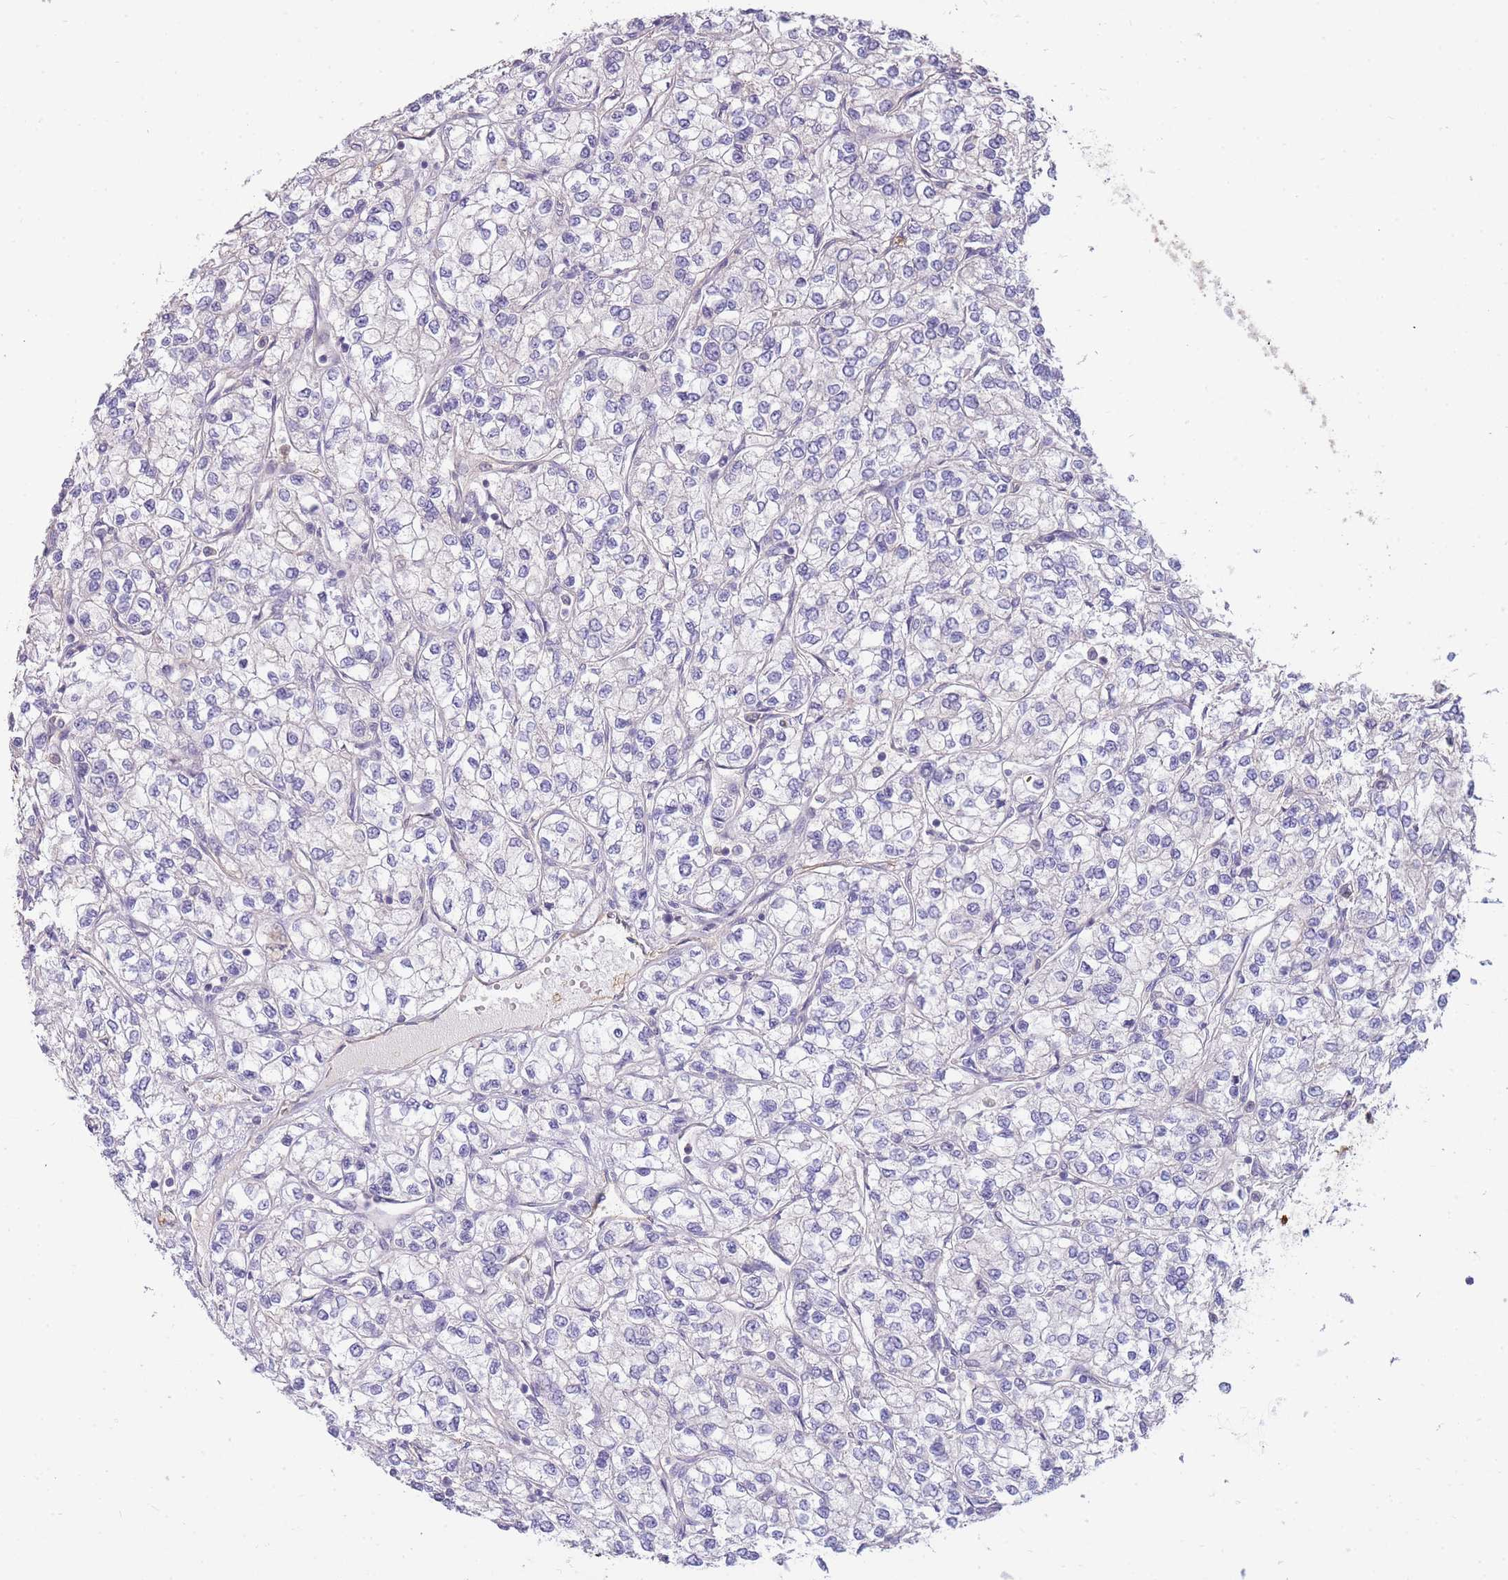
{"staining": {"intensity": "negative", "quantity": "none", "location": "none"}, "tissue": "renal cancer", "cell_type": "Tumor cells", "image_type": "cancer", "snomed": [{"axis": "morphology", "description": "Adenocarcinoma, NOS"}, {"axis": "topography", "description": "Kidney"}], "caption": "The immunohistochemistry photomicrograph has no significant staining in tumor cells of renal cancer tissue. The staining was performed using DAB to visualize the protein expression in brown, while the nuclei were stained in blue with hematoxylin (Magnification: 20x).", "gene": "SMC6", "patient": {"sex": "male", "age": 80}}